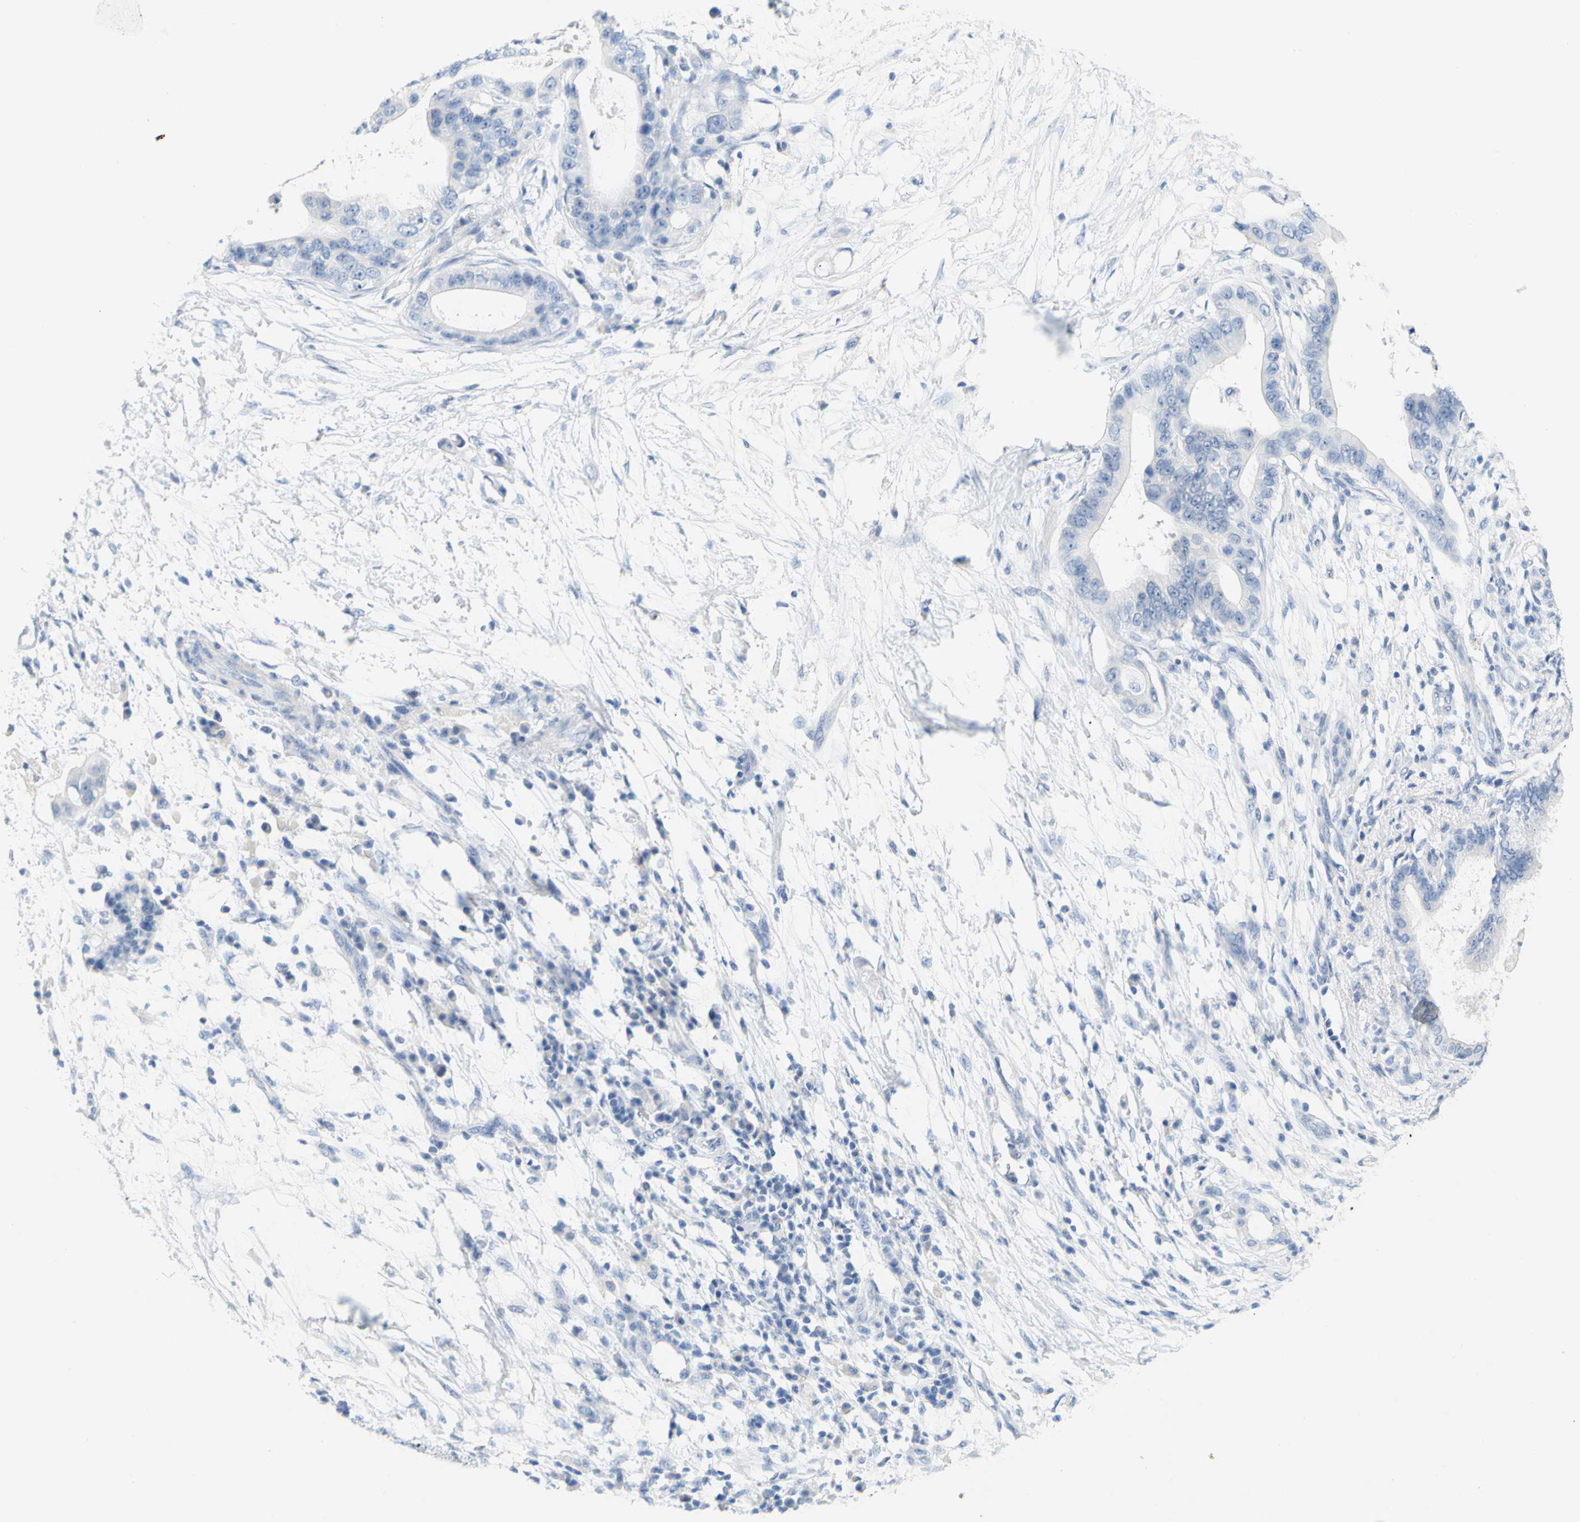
{"staining": {"intensity": "negative", "quantity": "none", "location": "none"}, "tissue": "pancreatic cancer", "cell_type": "Tumor cells", "image_type": "cancer", "snomed": [{"axis": "morphology", "description": "Adenocarcinoma, NOS"}, {"axis": "topography", "description": "Pancreas"}], "caption": "Immunohistochemistry (IHC) micrograph of neoplastic tissue: human pancreatic cancer (adenocarcinoma) stained with DAB exhibits no significant protein staining in tumor cells. (DAB (3,3'-diaminobenzidine) immunohistochemistry (IHC) with hematoxylin counter stain).", "gene": "OPN1SW", "patient": {"sex": "male", "age": 77}}